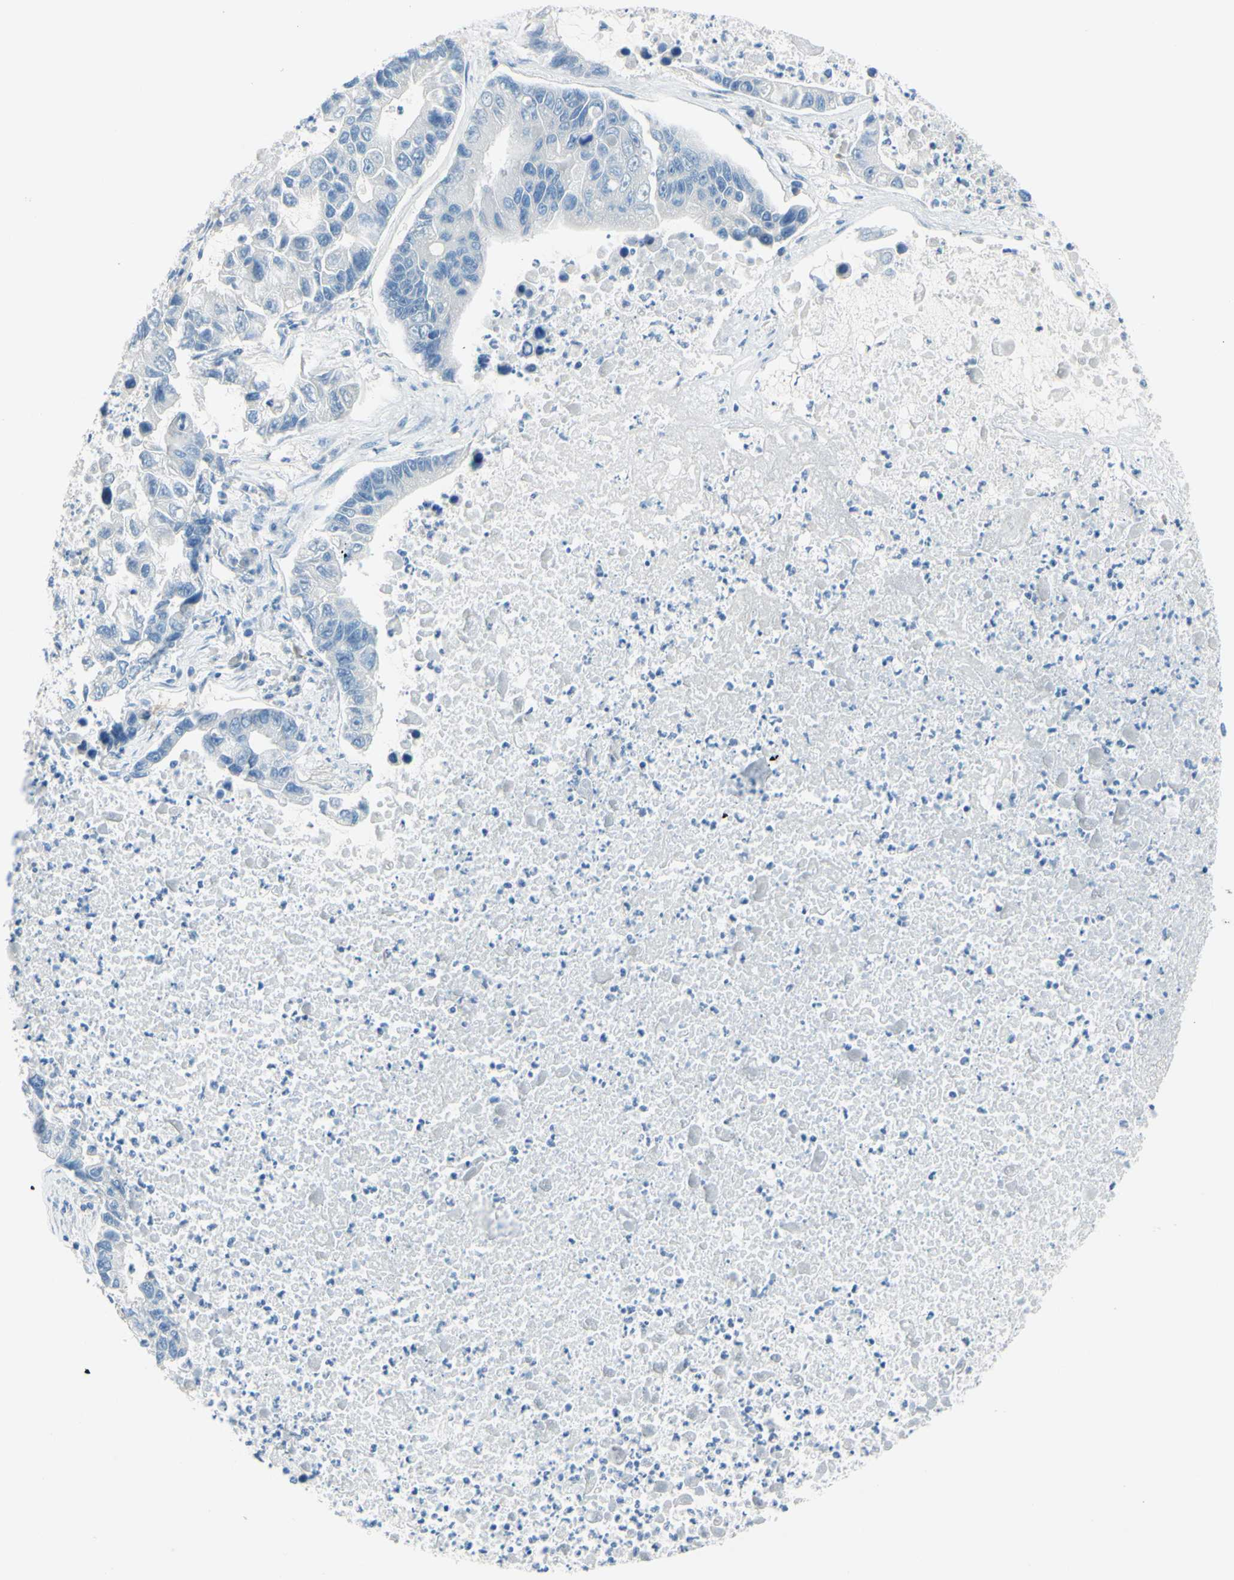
{"staining": {"intensity": "negative", "quantity": "none", "location": "none"}, "tissue": "lung cancer", "cell_type": "Tumor cells", "image_type": "cancer", "snomed": [{"axis": "morphology", "description": "Adenocarcinoma, NOS"}, {"axis": "topography", "description": "Lung"}], "caption": "Human lung adenocarcinoma stained for a protein using immunohistochemistry (IHC) displays no expression in tumor cells.", "gene": "DCT", "patient": {"sex": "female", "age": 51}}